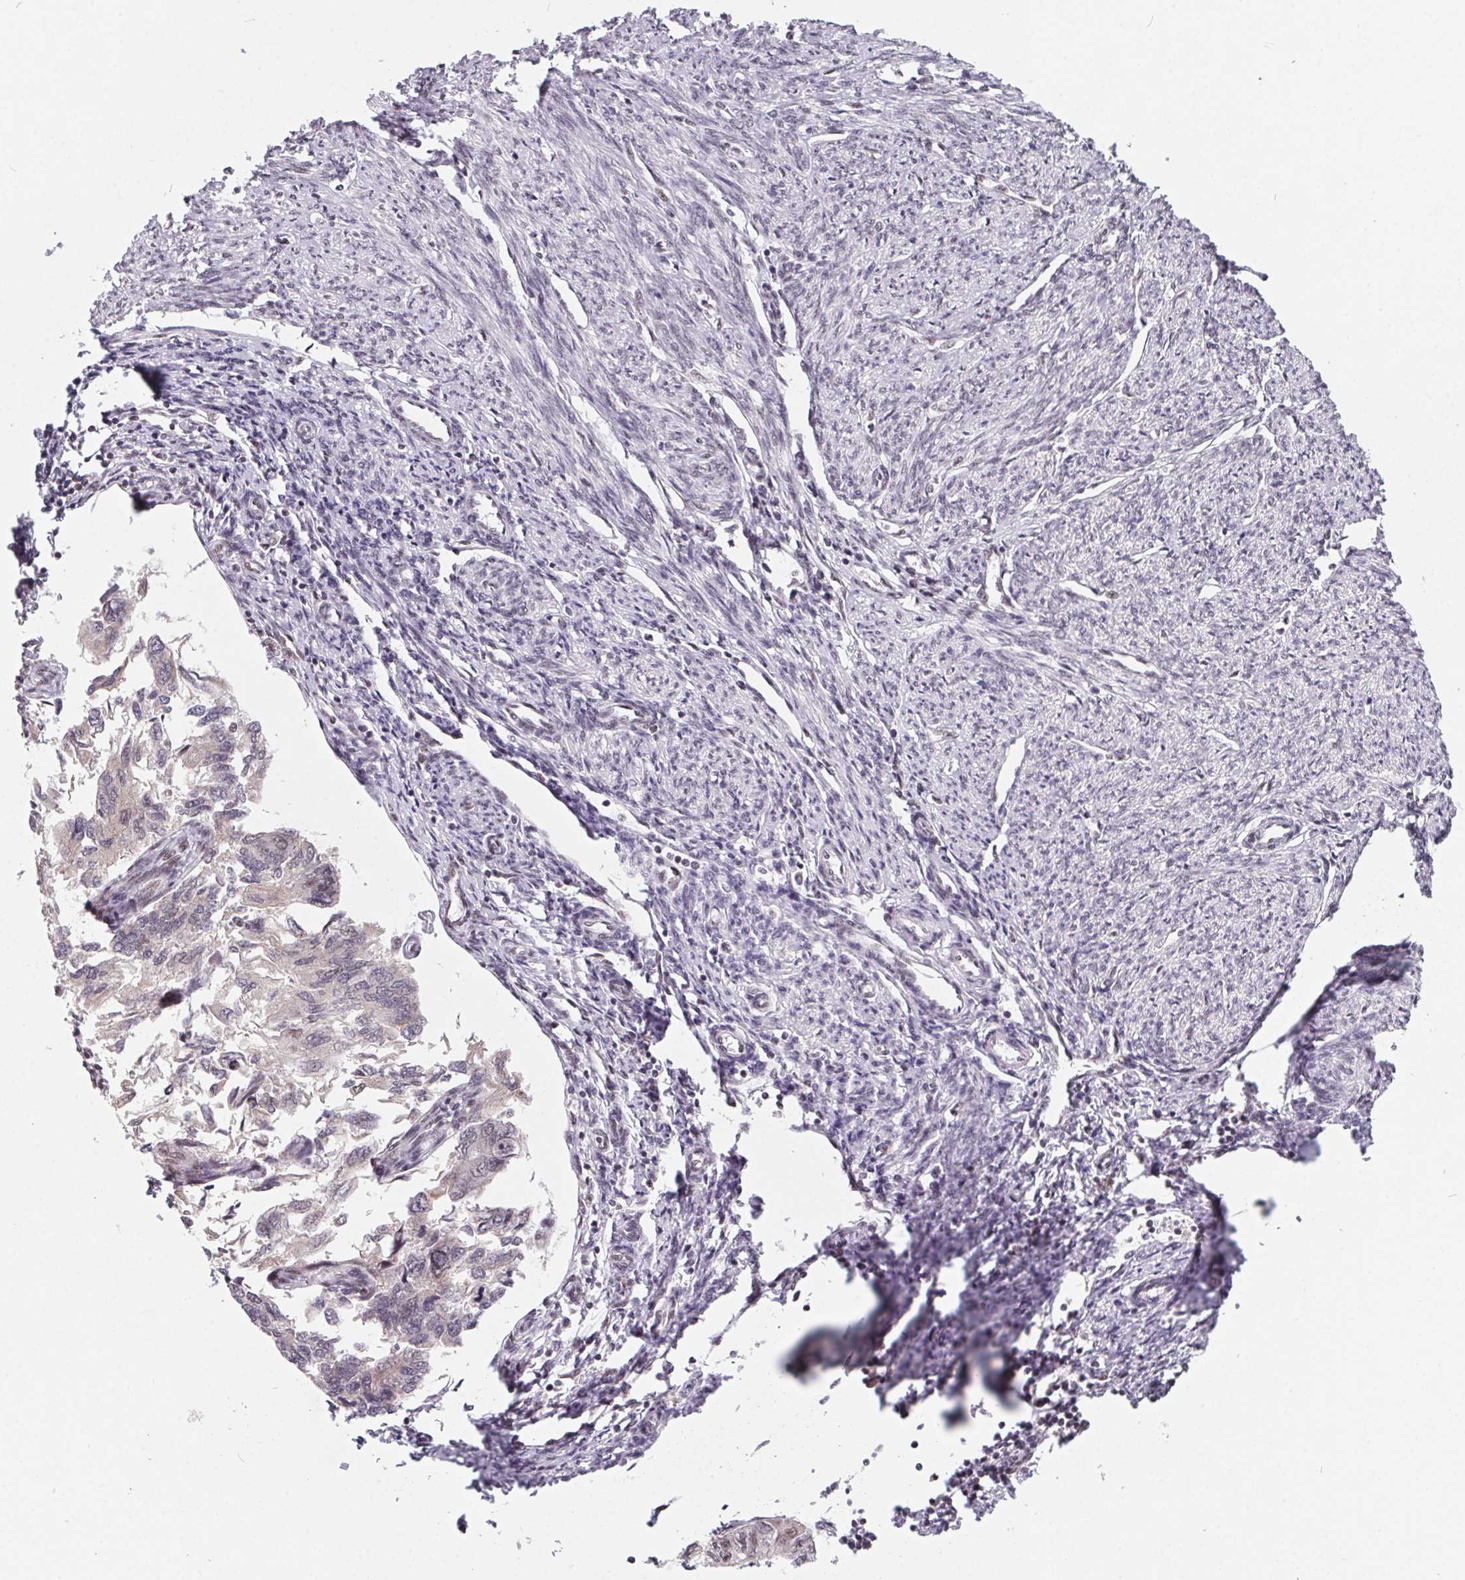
{"staining": {"intensity": "weak", "quantity": "25%-75%", "location": "nuclear"}, "tissue": "endometrial cancer", "cell_type": "Tumor cells", "image_type": "cancer", "snomed": [{"axis": "morphology", "description": "Carcinoma, NOS"}, {"axis": "topography", "description": "Uterus"}], "caption": "Endometrial cancer was stained to show a protein in brown. There is low levels of weak nuclear expression in approximately 25%-75% of tumor cells.", "gene": "TCERG1", "patient": {"sex": "female", "age": 76}}